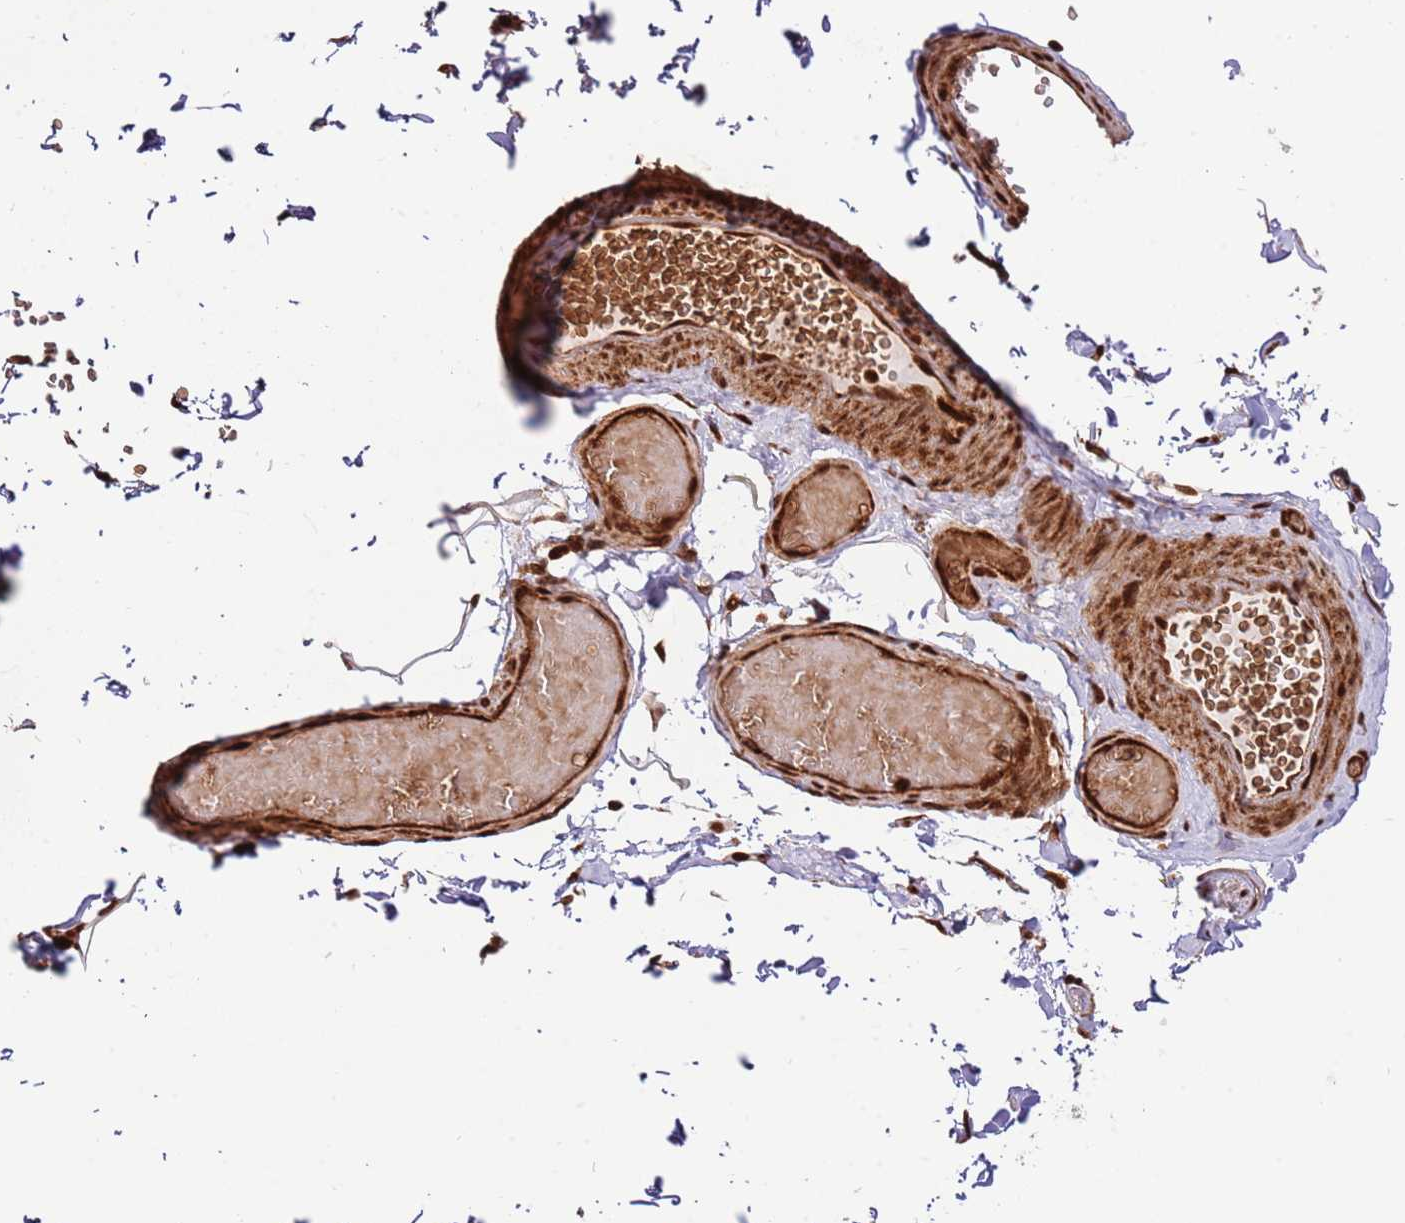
{"staining": {"intensity": "strong", "quantity": ">75%", "location": "nuclear"}, "tissue": "adipose tissue", "cell_type": "Adipocytes", "image_type": "normal", "snomed": [{"axis": "morphology", "description": "Normal tissue, NOS"}, {"axis": "topography", "description": "Soft tissue"}, {"axis": "topography", "description": "Vascular tissue"}, {"axis": "topography", "description": "Peripheral nerve tissue"}], "caption": "Adipocytes exhibit high levels of strong nuclear staining in approximately >75% of cells in unremarkable human adipose tissue. (DAB (3,3'-diaminobenzidine) = brown stain, brightfield microscopy at high magnification).", "gene": "RIF1", "patient": {"sex": "male", "age": 32}}